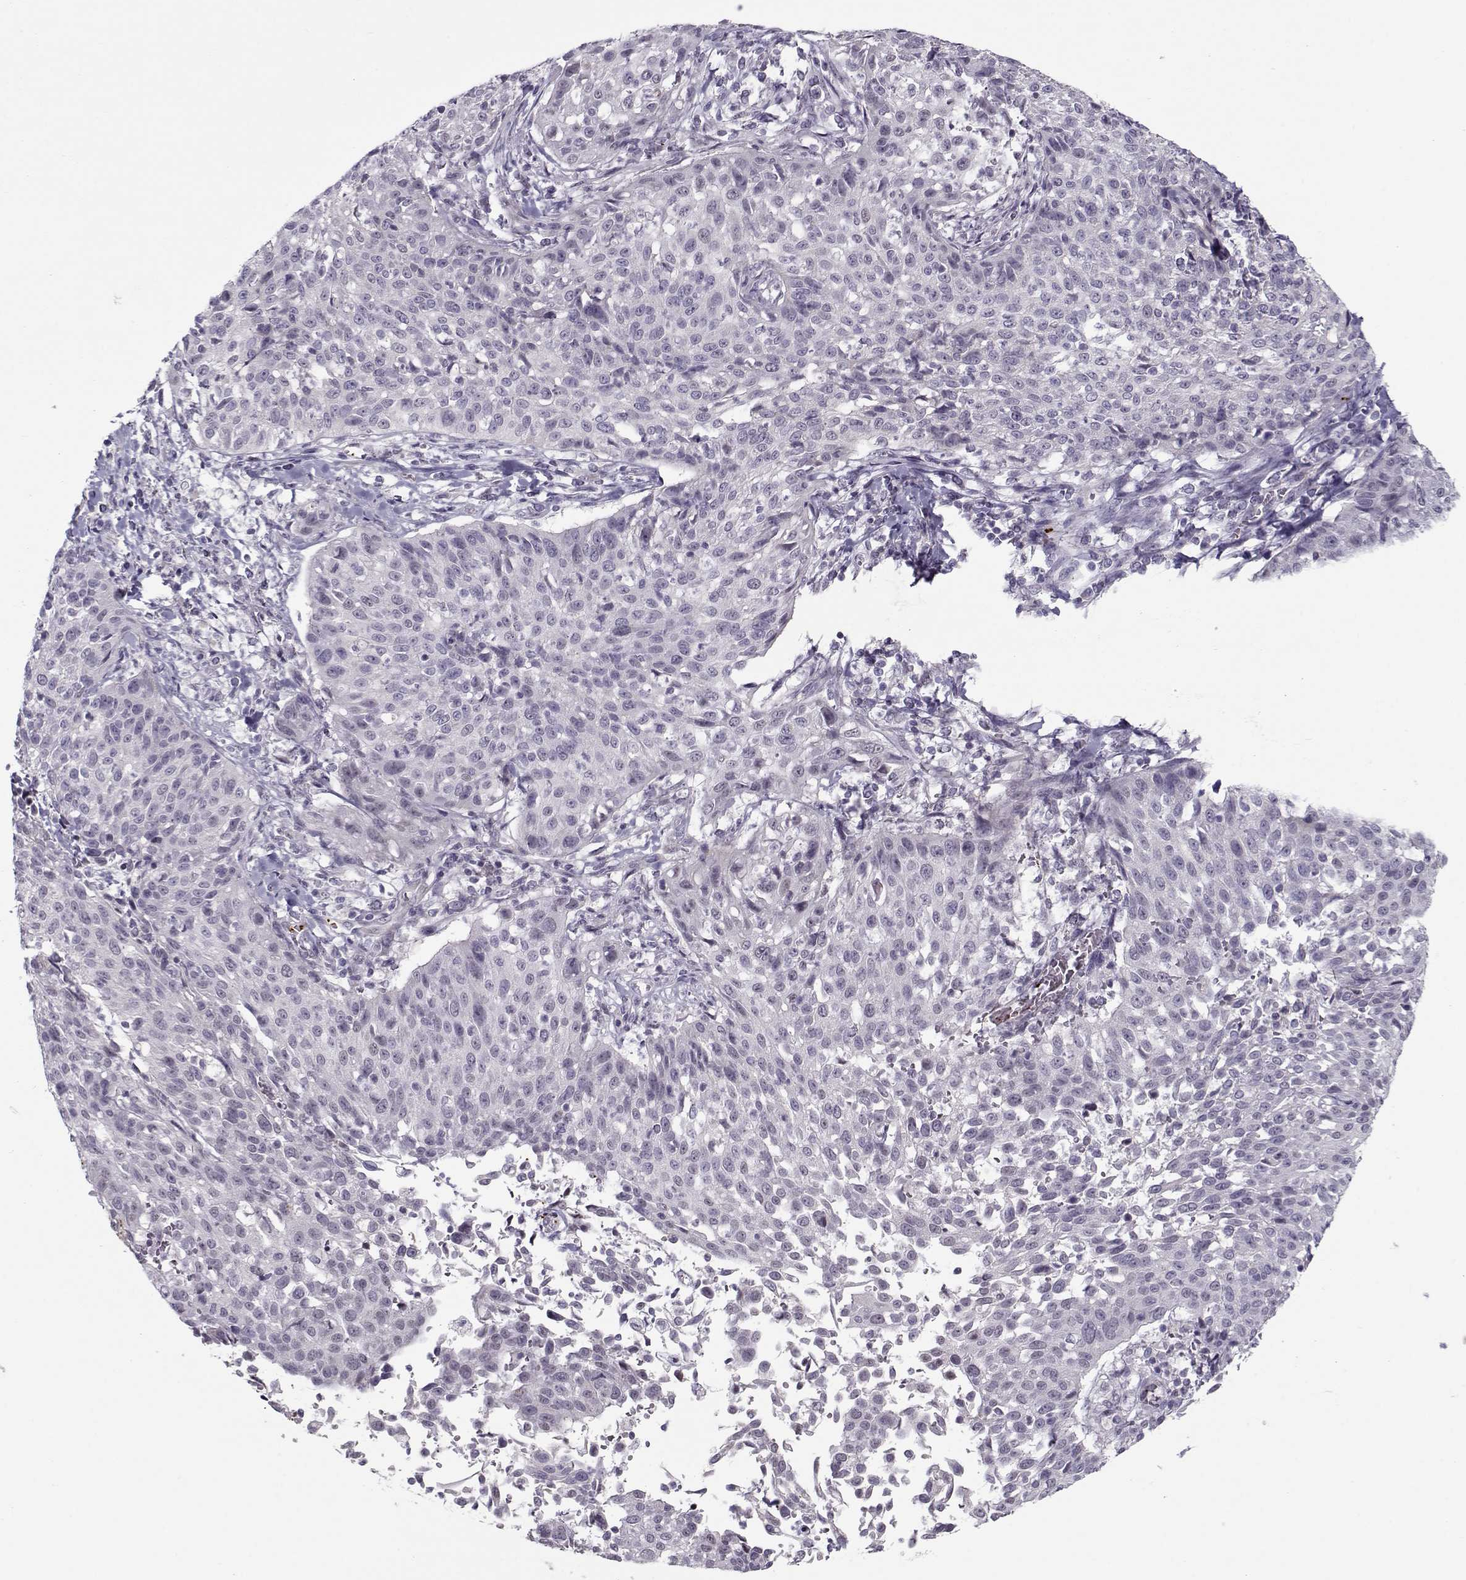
{"staining": {"intensity": "negative", "quantity": "none", "location": "none"}, "tissue": "cervical cancer", "cell_type": "Tumor cells", "image_type": "cancer", "snomed": [{"axis": "morphology", "description": "Squamous cell carcinoma, NOS"}, {"axis": "topography", "description": "Cervix"}], "caption": "Immunohistochemical staining of human cervical squamous cell carcinoma displays no significant positivity in tumor cells. Nuclei are stained in blue.", "gene": "KLF17", "patient": {"sex": "female", "age": 26}}